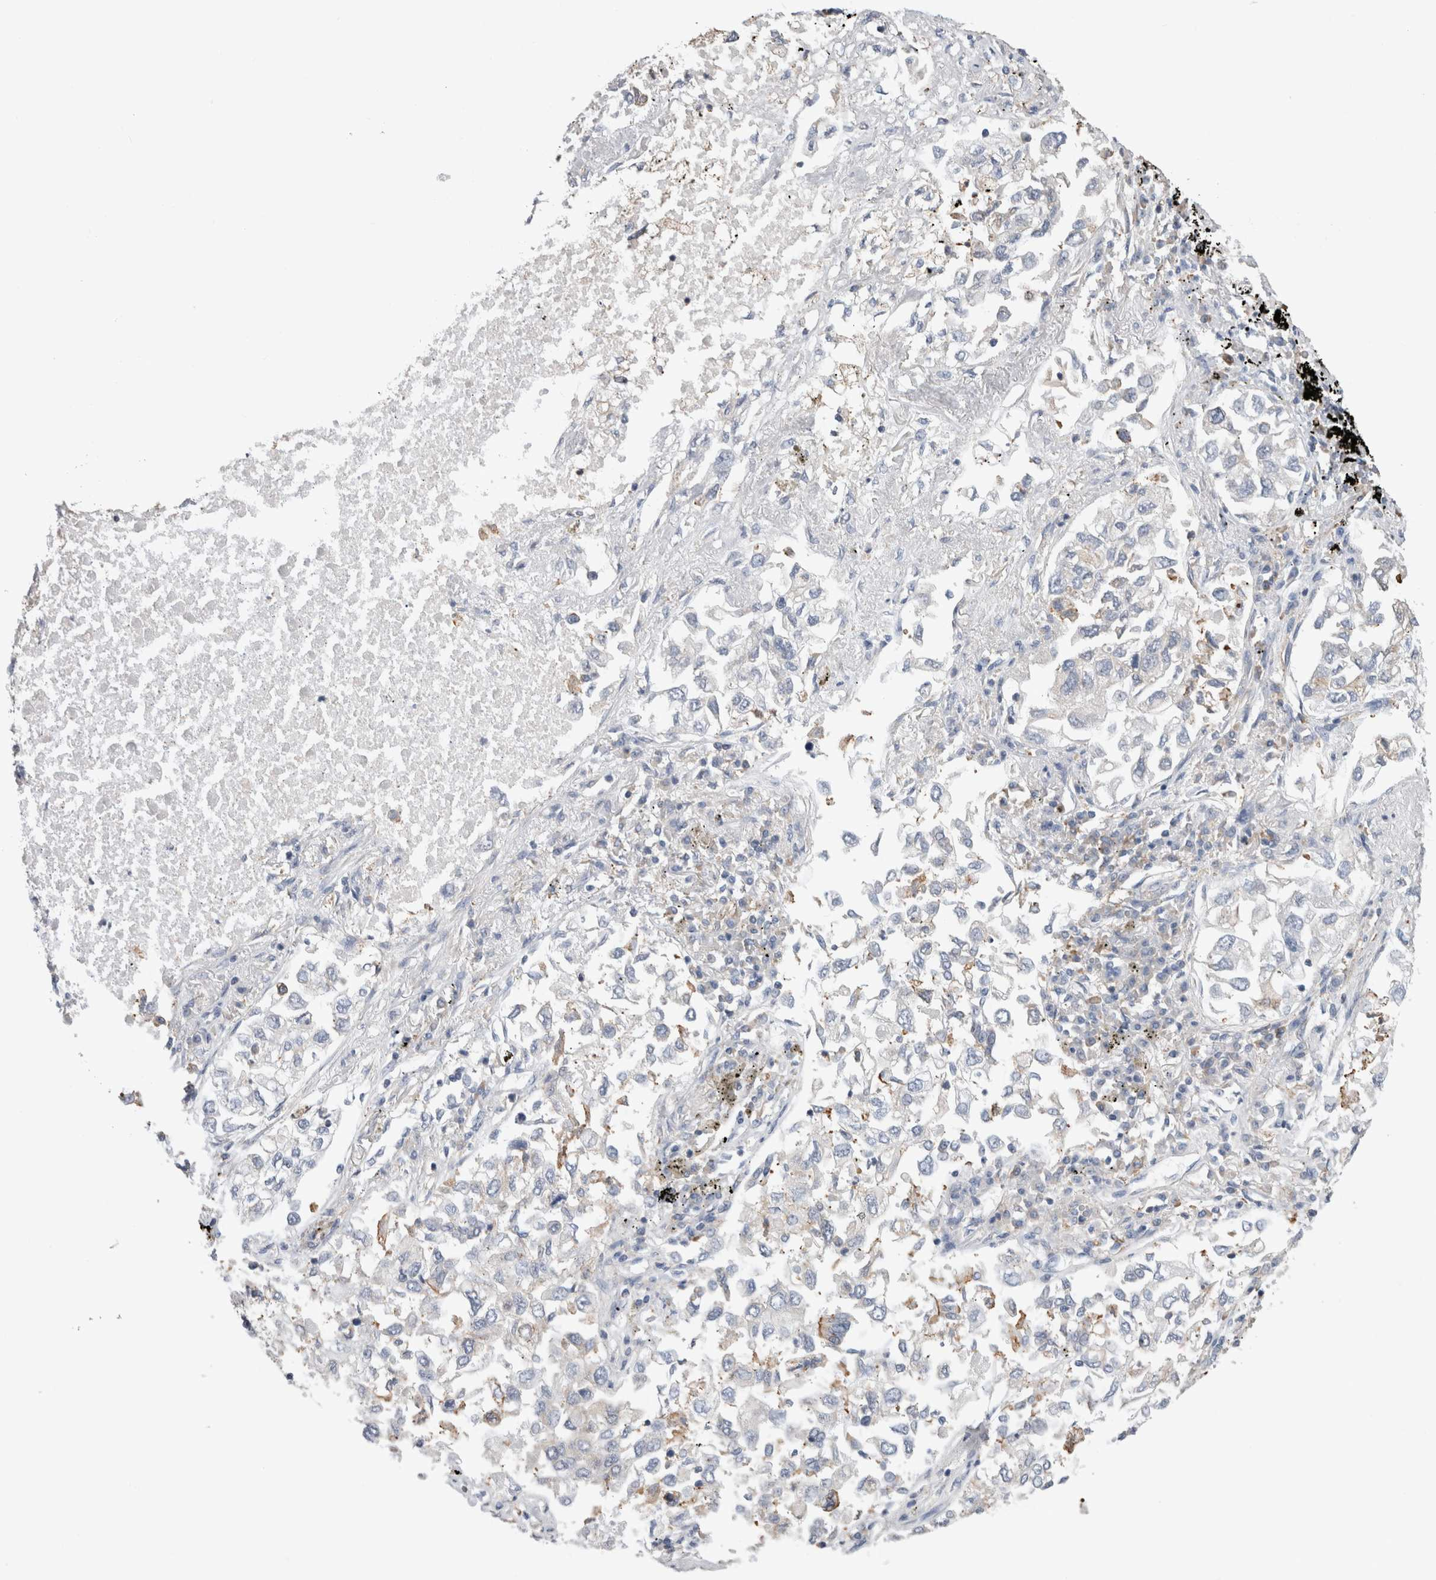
{"staining": {"intensity": "negative", "quantity": "none", "location": "none"}, "tissue": "lung cancer", "cell_type": "Tumor cells", "image_type": "cancer", "snomed": [{"axis": "morphology", "description": "Inflammation, NOS"}, {"axis": "morphology", "description": "Adenocarcinoma, NOS"}, {"axis": "topography", "description": "Lung"}], "caption": "A high-resolution micrograph shows immunohistochemistry staining of lung cancer (adenocarcinoma), which shows no significant staining in tumor cells. (DAB (3,3'-diaminobenzidine) IHC with hematoxylin counter stain).", "gene": "SMAP2", "patient": {"sex": "male", "age": 63}}